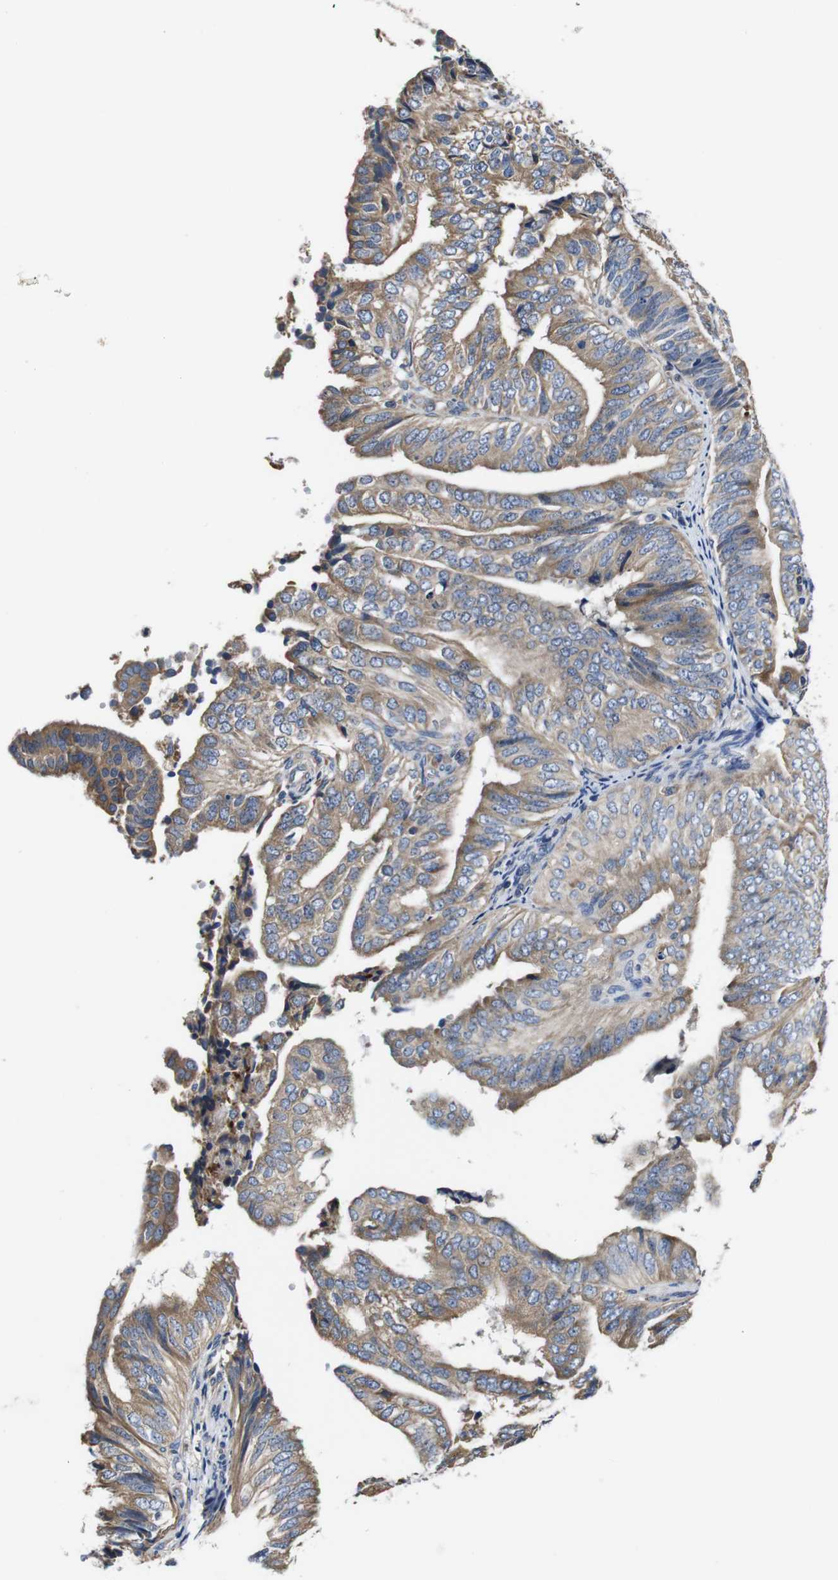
{"staining": {"intensity": "moderate", "quantity": ">75%", "location": "cytoplasmic/membranous"}, "tissue": "endometrial cancer", "cell_type": "Tumor cells", "image_type": "cancer", "snomed": [{"axis": "morphology", "description": "Adenocarcinoma, NOS"}, {"axis": "topography", "description": "Endometrium"}], "caption": "Endometrial adenocarcinoma stained with DAB (3,3'-diaminobenzidine) immunohistochemistry demonstrates medium levels of moderate cytoplasmic/membranous positivity in approximately >75% of tumor cells. Ihc stains the protein of interest in brown and the nuclei are stained blue.", "gene": "MARCHF7", "patient": {"sex": "female", "age": 58}}